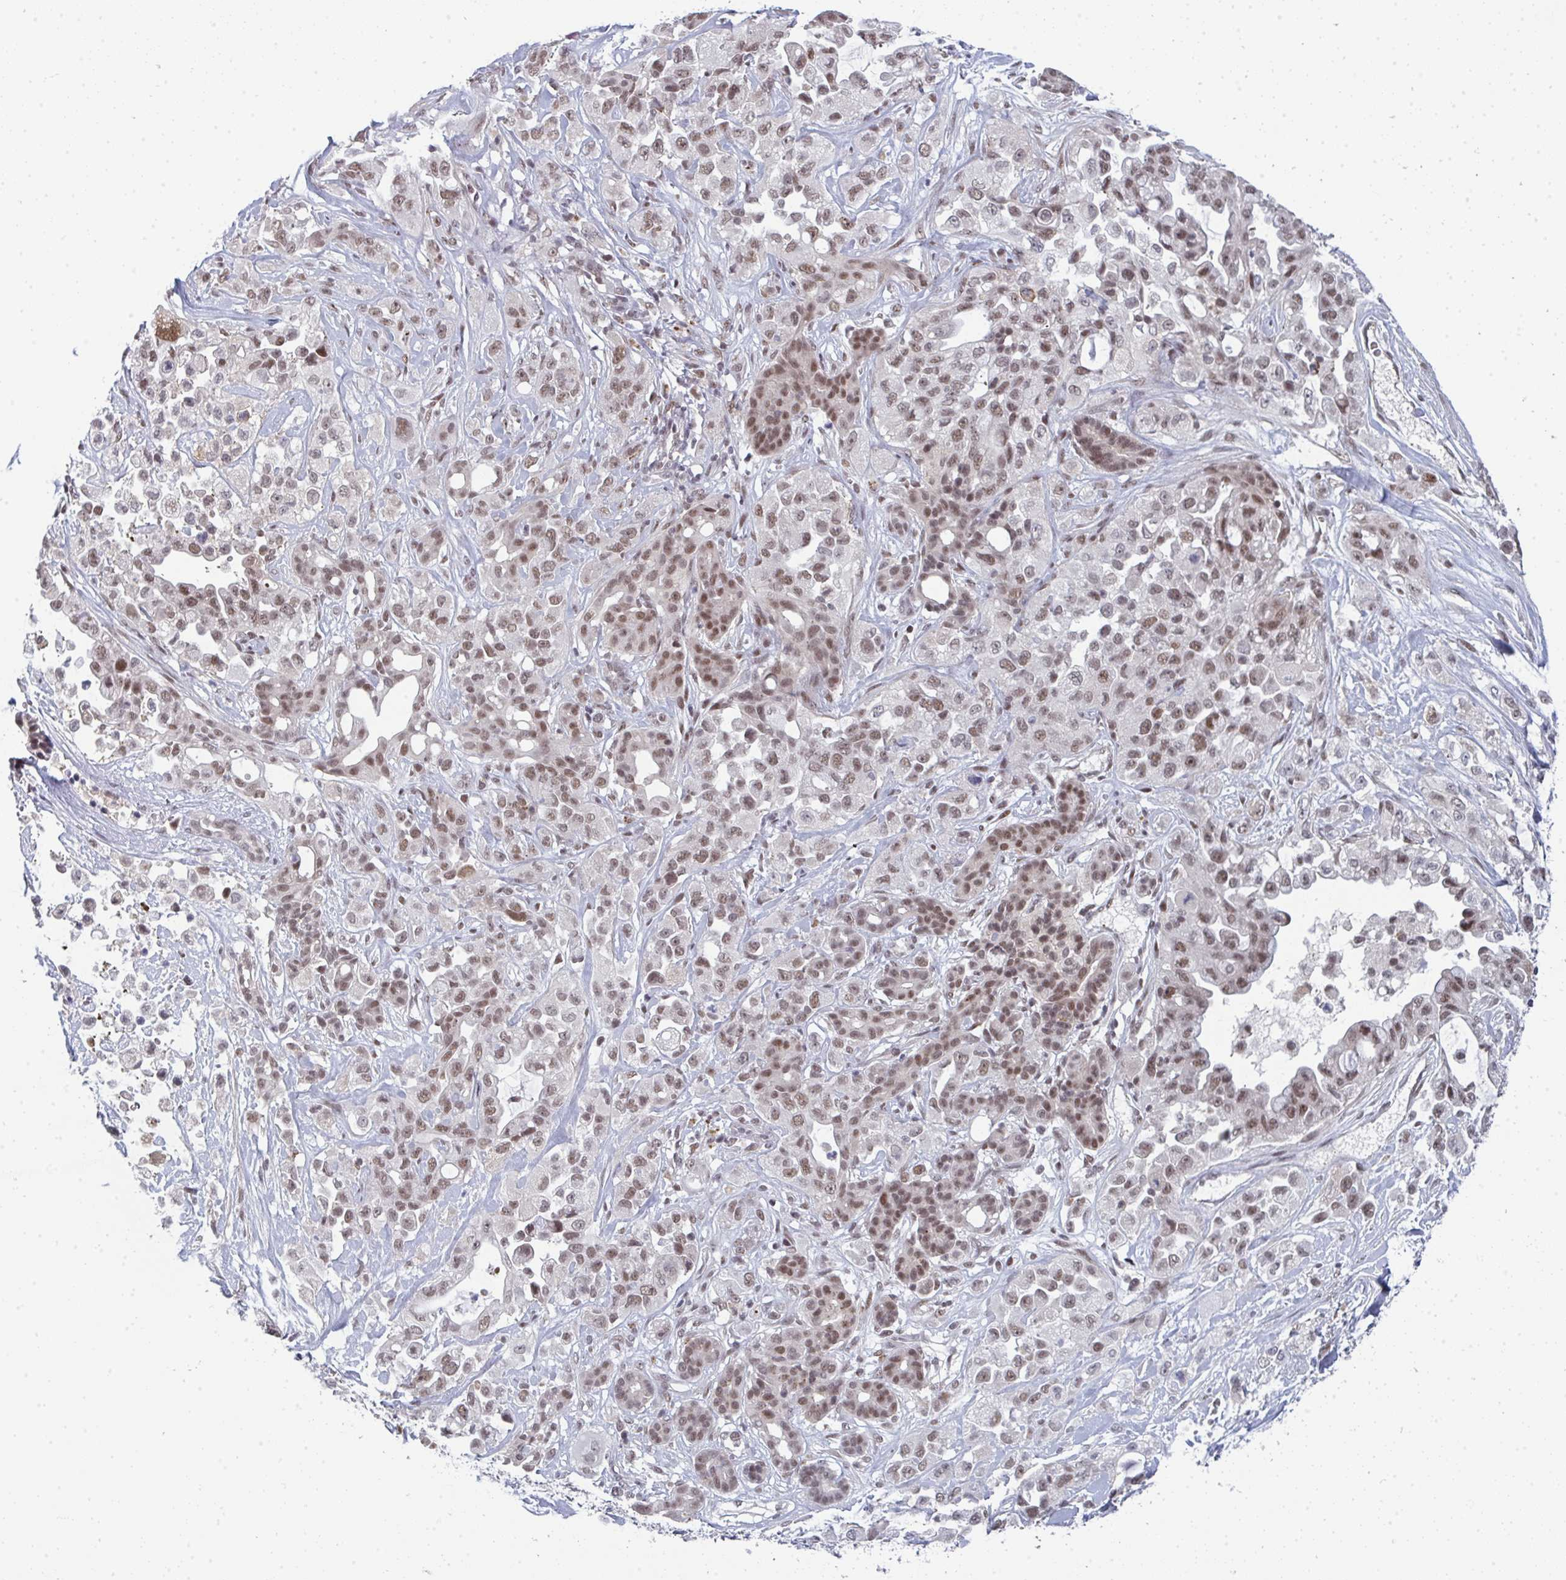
{"staining": {"intensity": "moderate", "quantity": ">75%", "location": "nuclear"}, "tissue": "pancreatic cancer", "cell_type": "Tumor cells", "image_type": "cancer", "snomed": [{"axis": "morphology", "description": "Adenocarcinoma, NOS"}, {"axis": "topography", "description": "Pancreas"}], "caption": "Brown immunohistochemical staining in human pancreatic cancer (adenocarcinoma) shows moderate nuclear staining in approximately >75% of tumor cells.", "gene": "ATF1", "patient": {"sex": "male", "age": 44}}